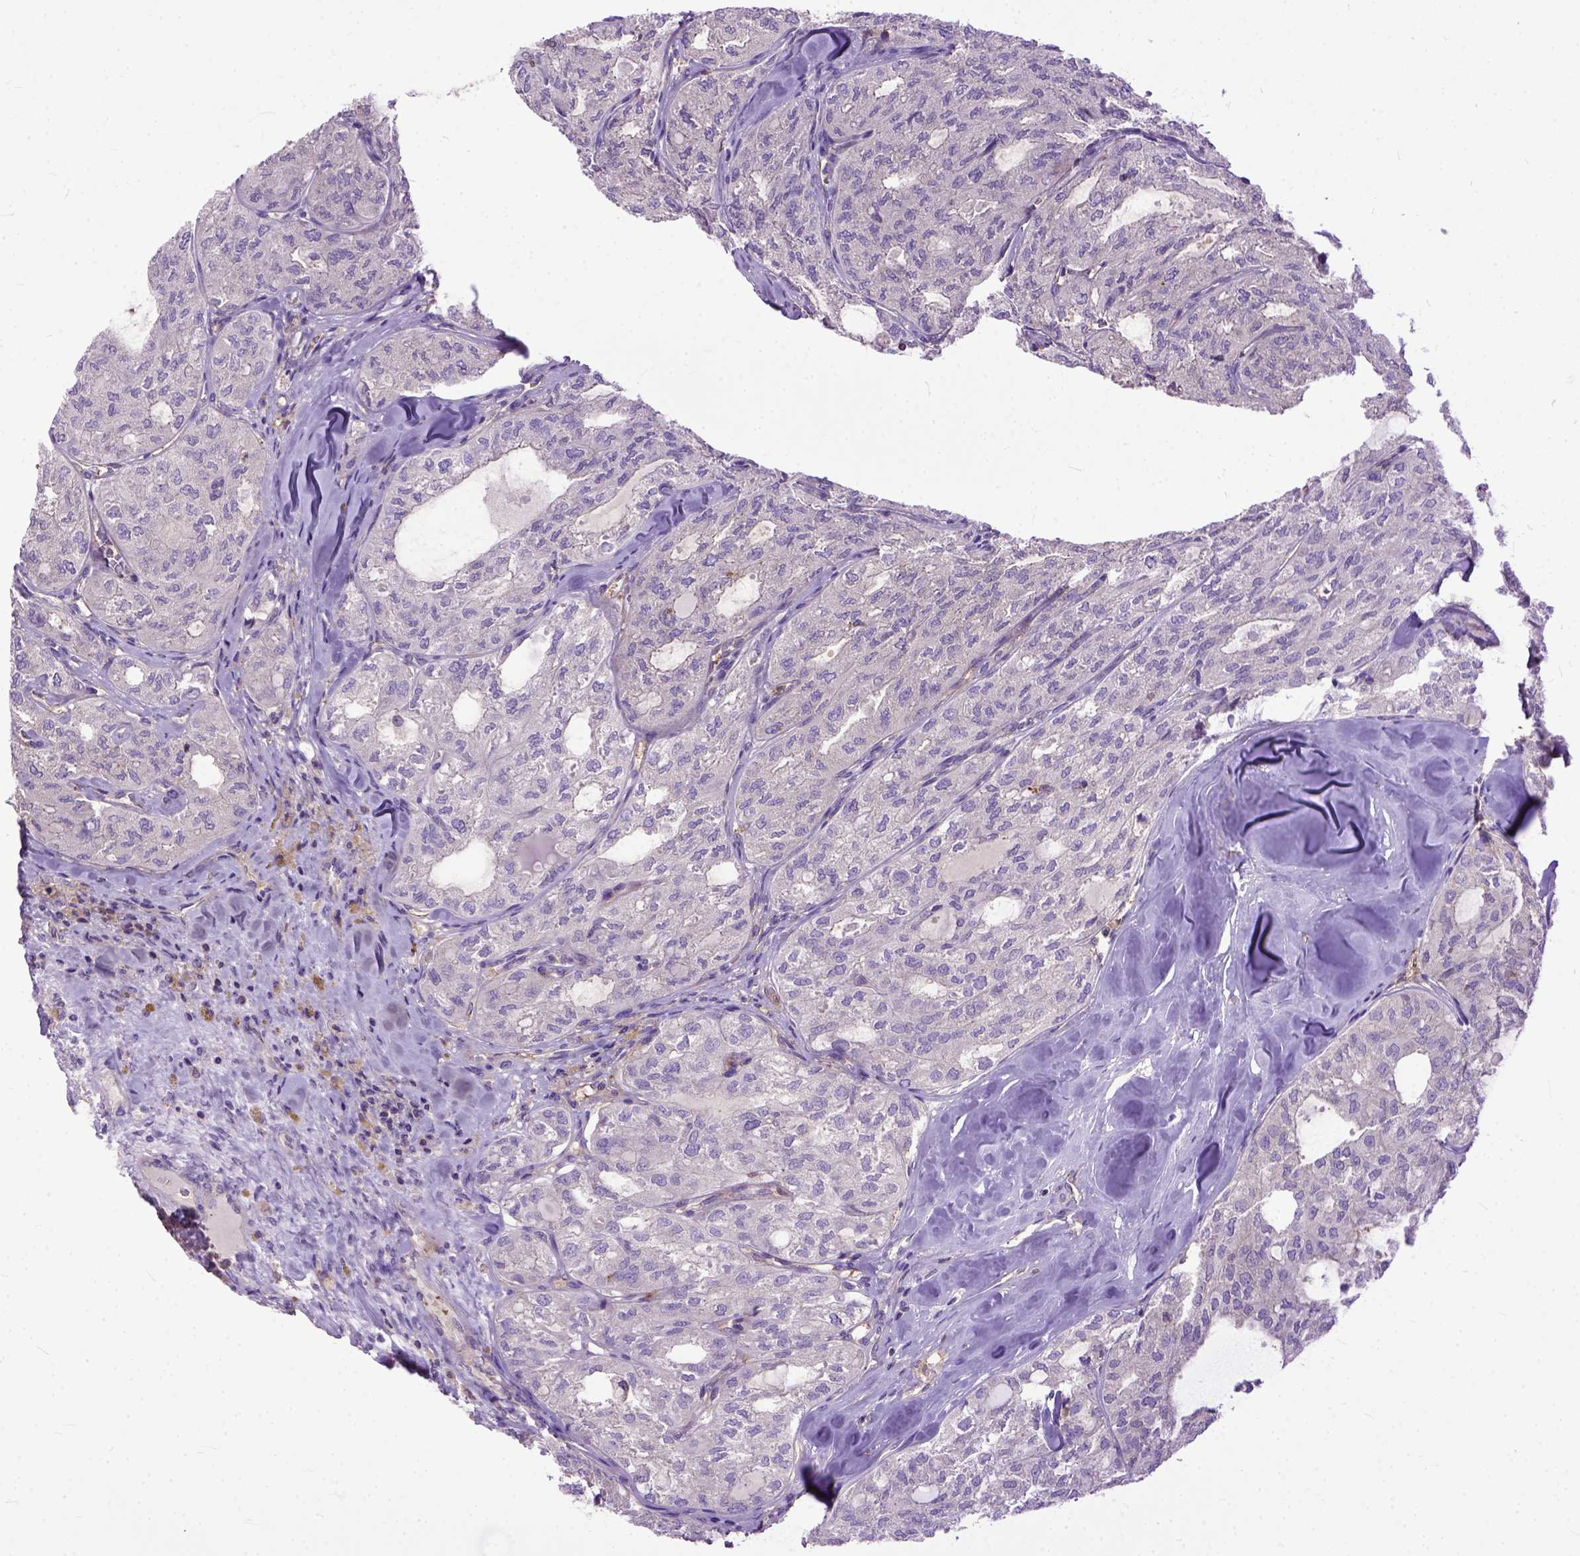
{"staining": {"intensity": "weak", "quantity": "<25%", "location": "cytoplasmic/membranous"}, "tissue": "thyroid cancer", "cell_type": "Tumor cells", "image_type": "cancer", "snomed": [{"axis": "morphology", "description": "Follicular adenoma carcinoma, NOS"}, {"axis": "topography", "description": "Thyroid gland"}], "caption": "There is no significant expression in tumor cells of thyroid cancer (follicular adenoma carcinoma).", "gene": "NAMPT", "patient": {"sex": "male", "age": 75}}